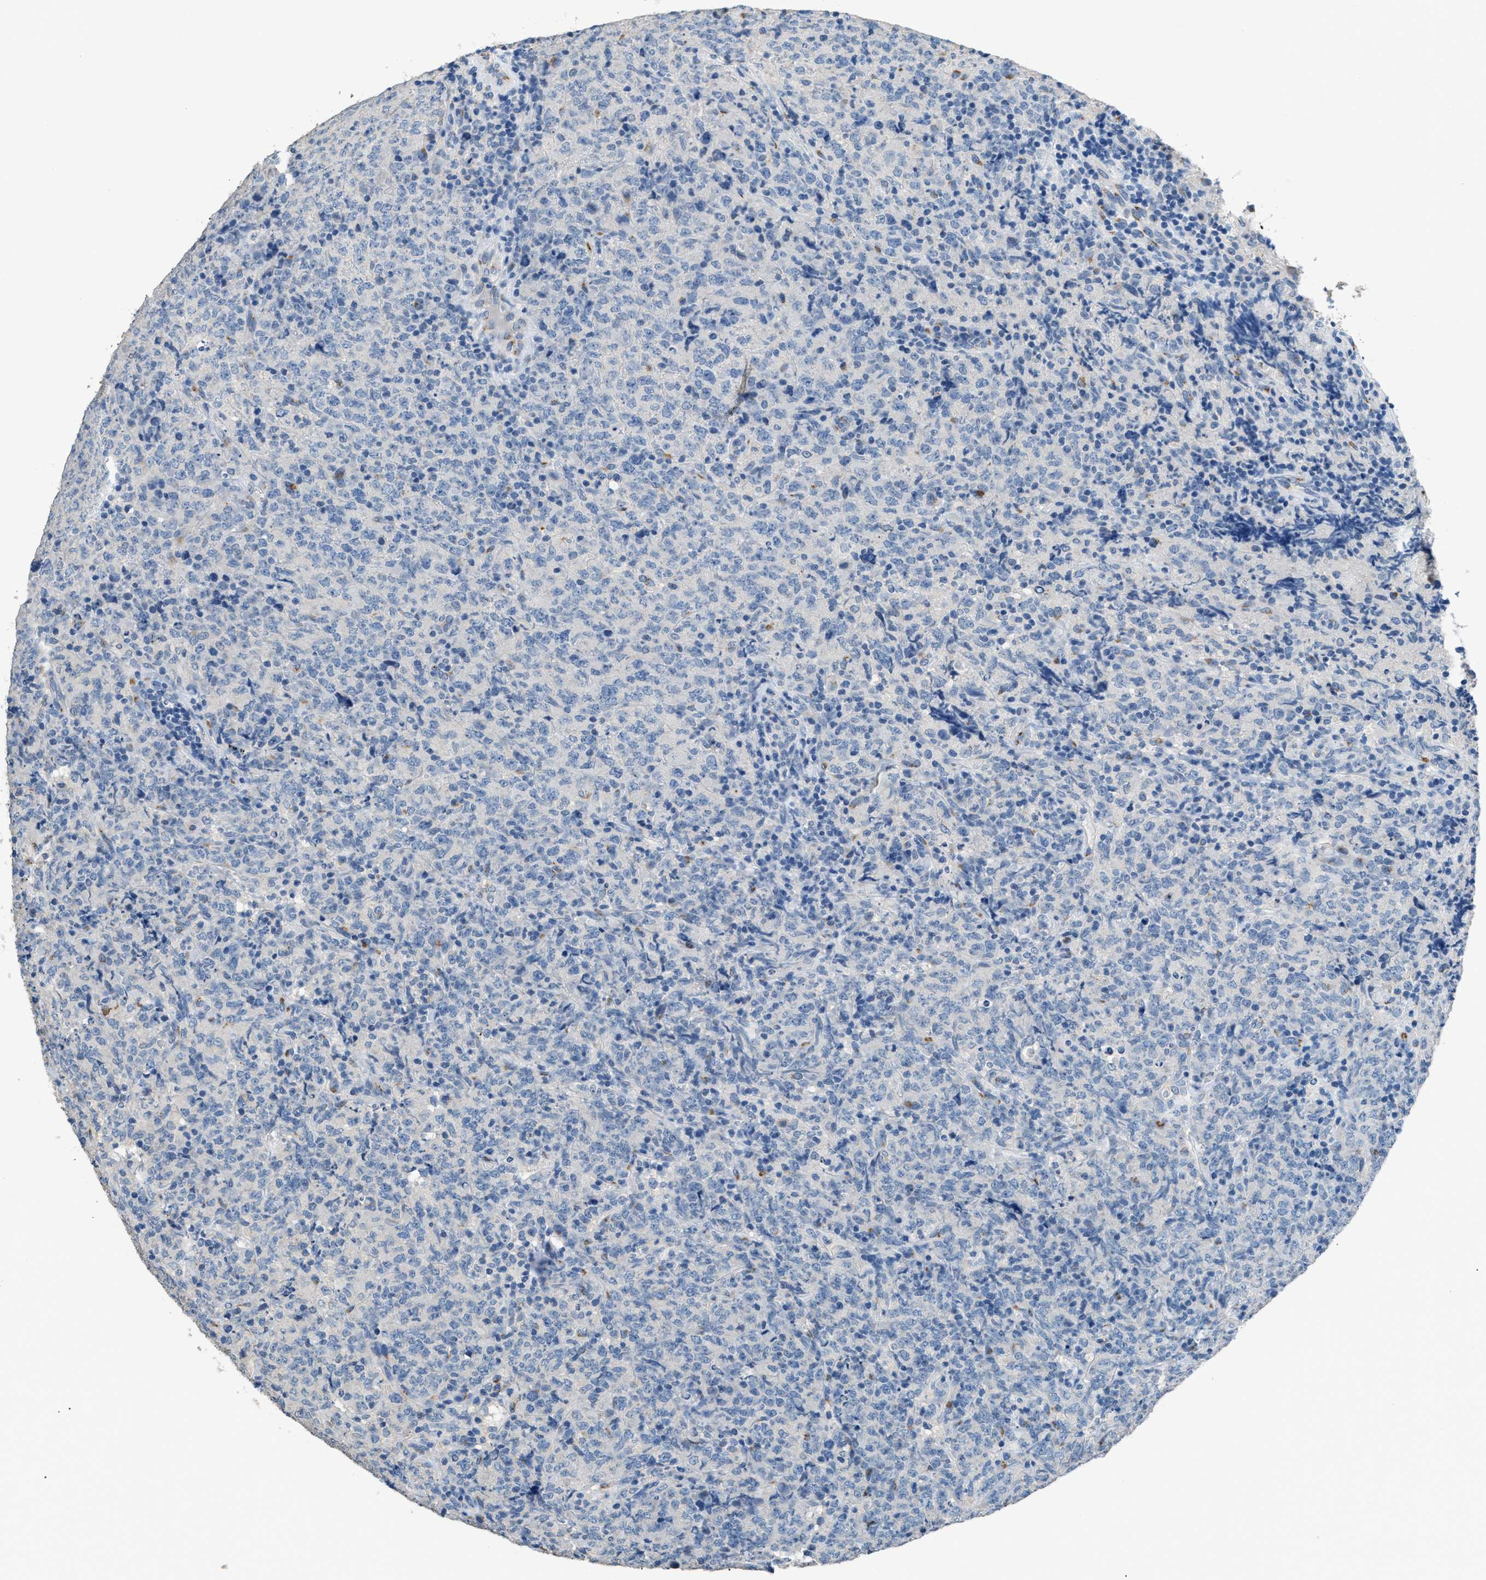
{"staining": {"intensity": "weak", "quantity": "<25%", "location": "cytoplasmic/membranous"}, "tissue": "lymphoma", "cell_type": "Tumor cells", "image_type": "cancer", "snomed": [{"axis": "morphology", "description": "Malignant lymphoma, non-Hodgkin's type, High grade"}, {"axis": "topography", "description": "Tonsil"}], "caption": "This is an immunohistochemistry image of human lymphoma. There is no positivity in tumor cells.", "gene": "GOLM1", "patient": {"sex": "female", "age": 36}}